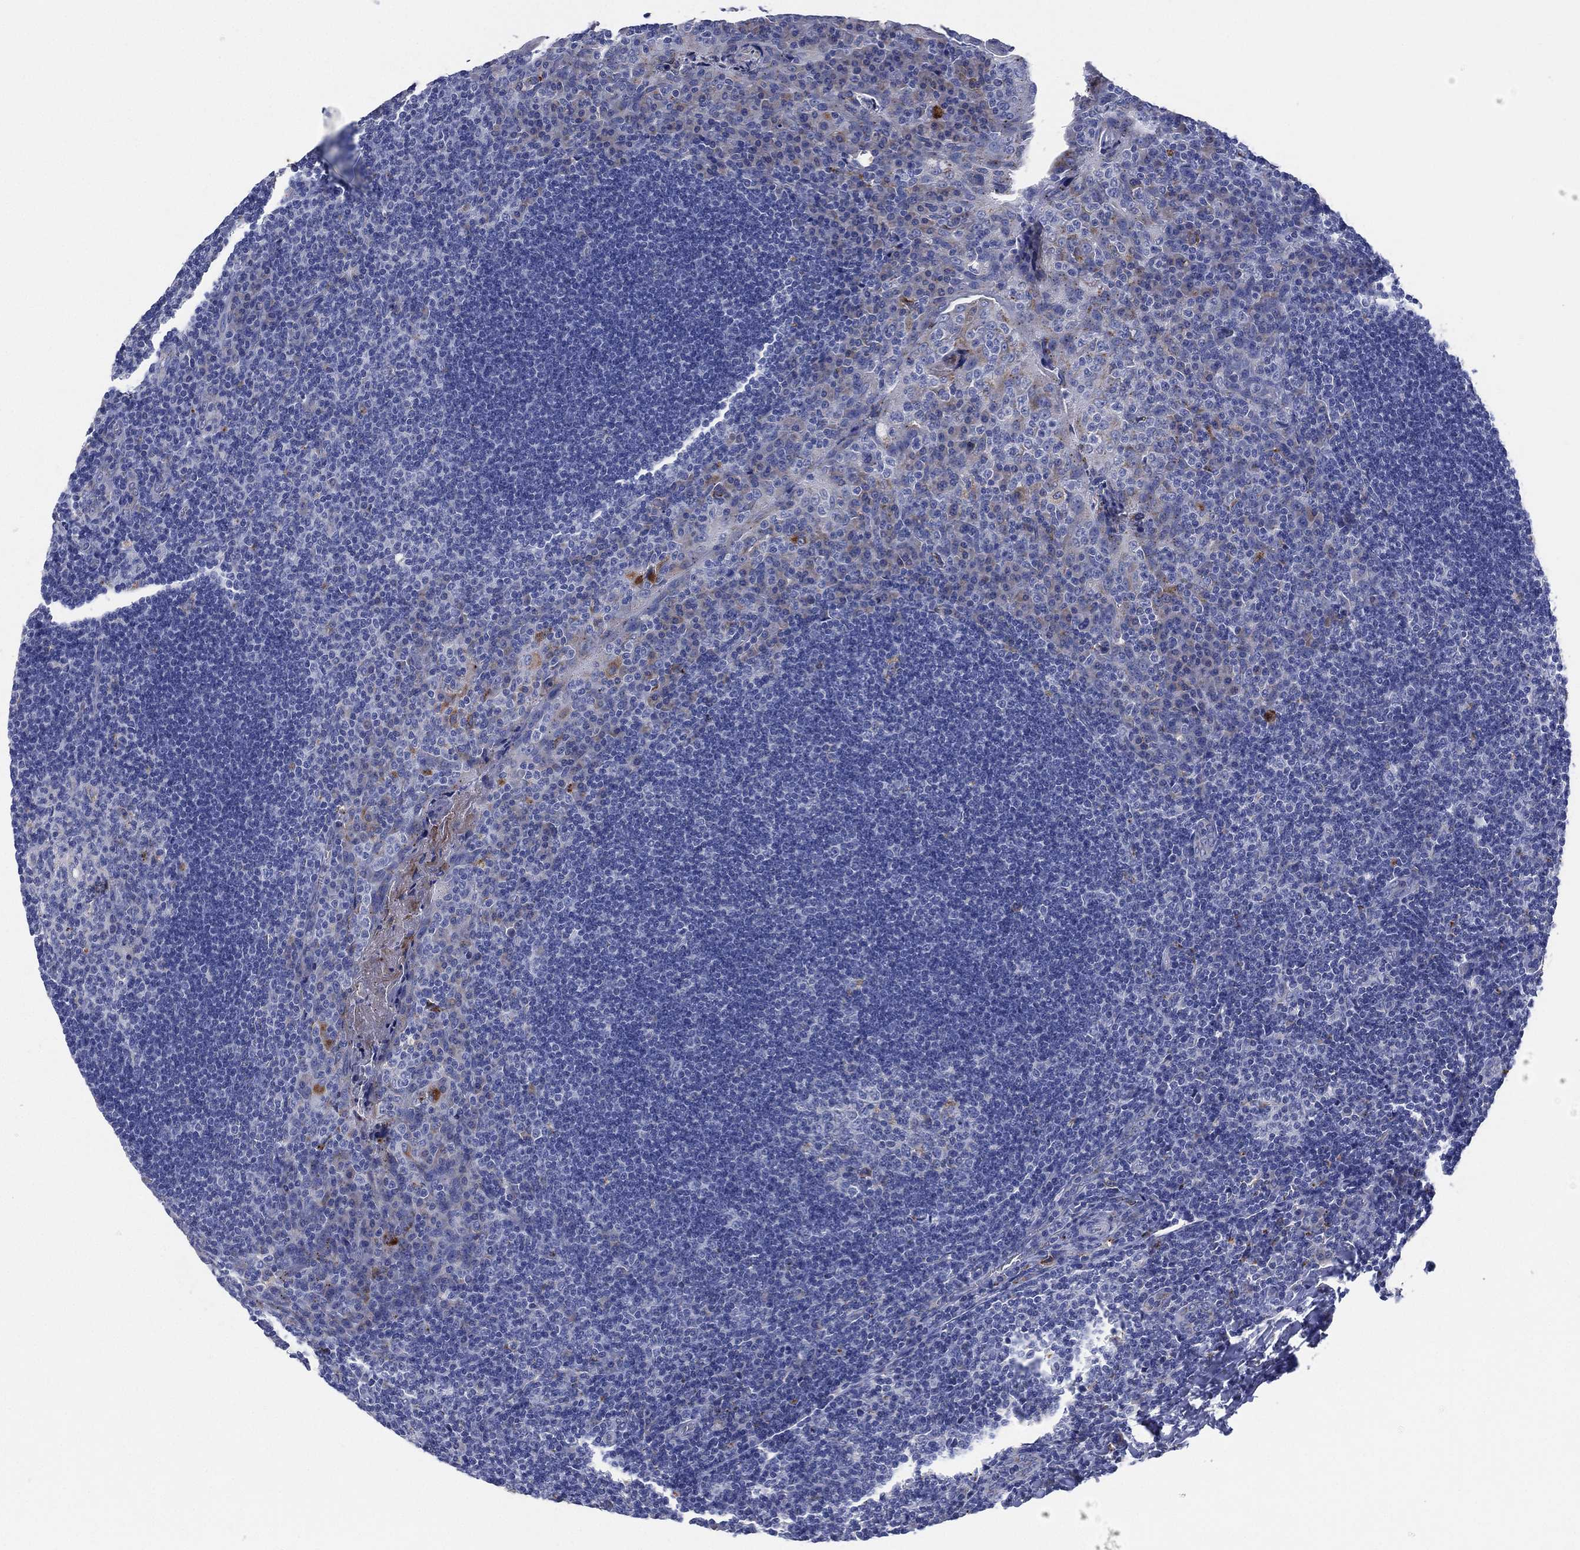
{"staining": {"intensity": "negative", "quantity": "none", "location": "none"}, "tissue": "tonsil", "cell_type": "Germinal center cells", "image_type": "normal", "snomed": [{"axis": "morphology", "description": "Normal tissue, NOS"}, {"axis": "topography", "description": "Tonsil"}], "caption": "Protein analysis of benign tonsil shows no significant staining in germinal center cells.", "gene": "GALNS", "patient": {"sex": "male", "age": 17}}